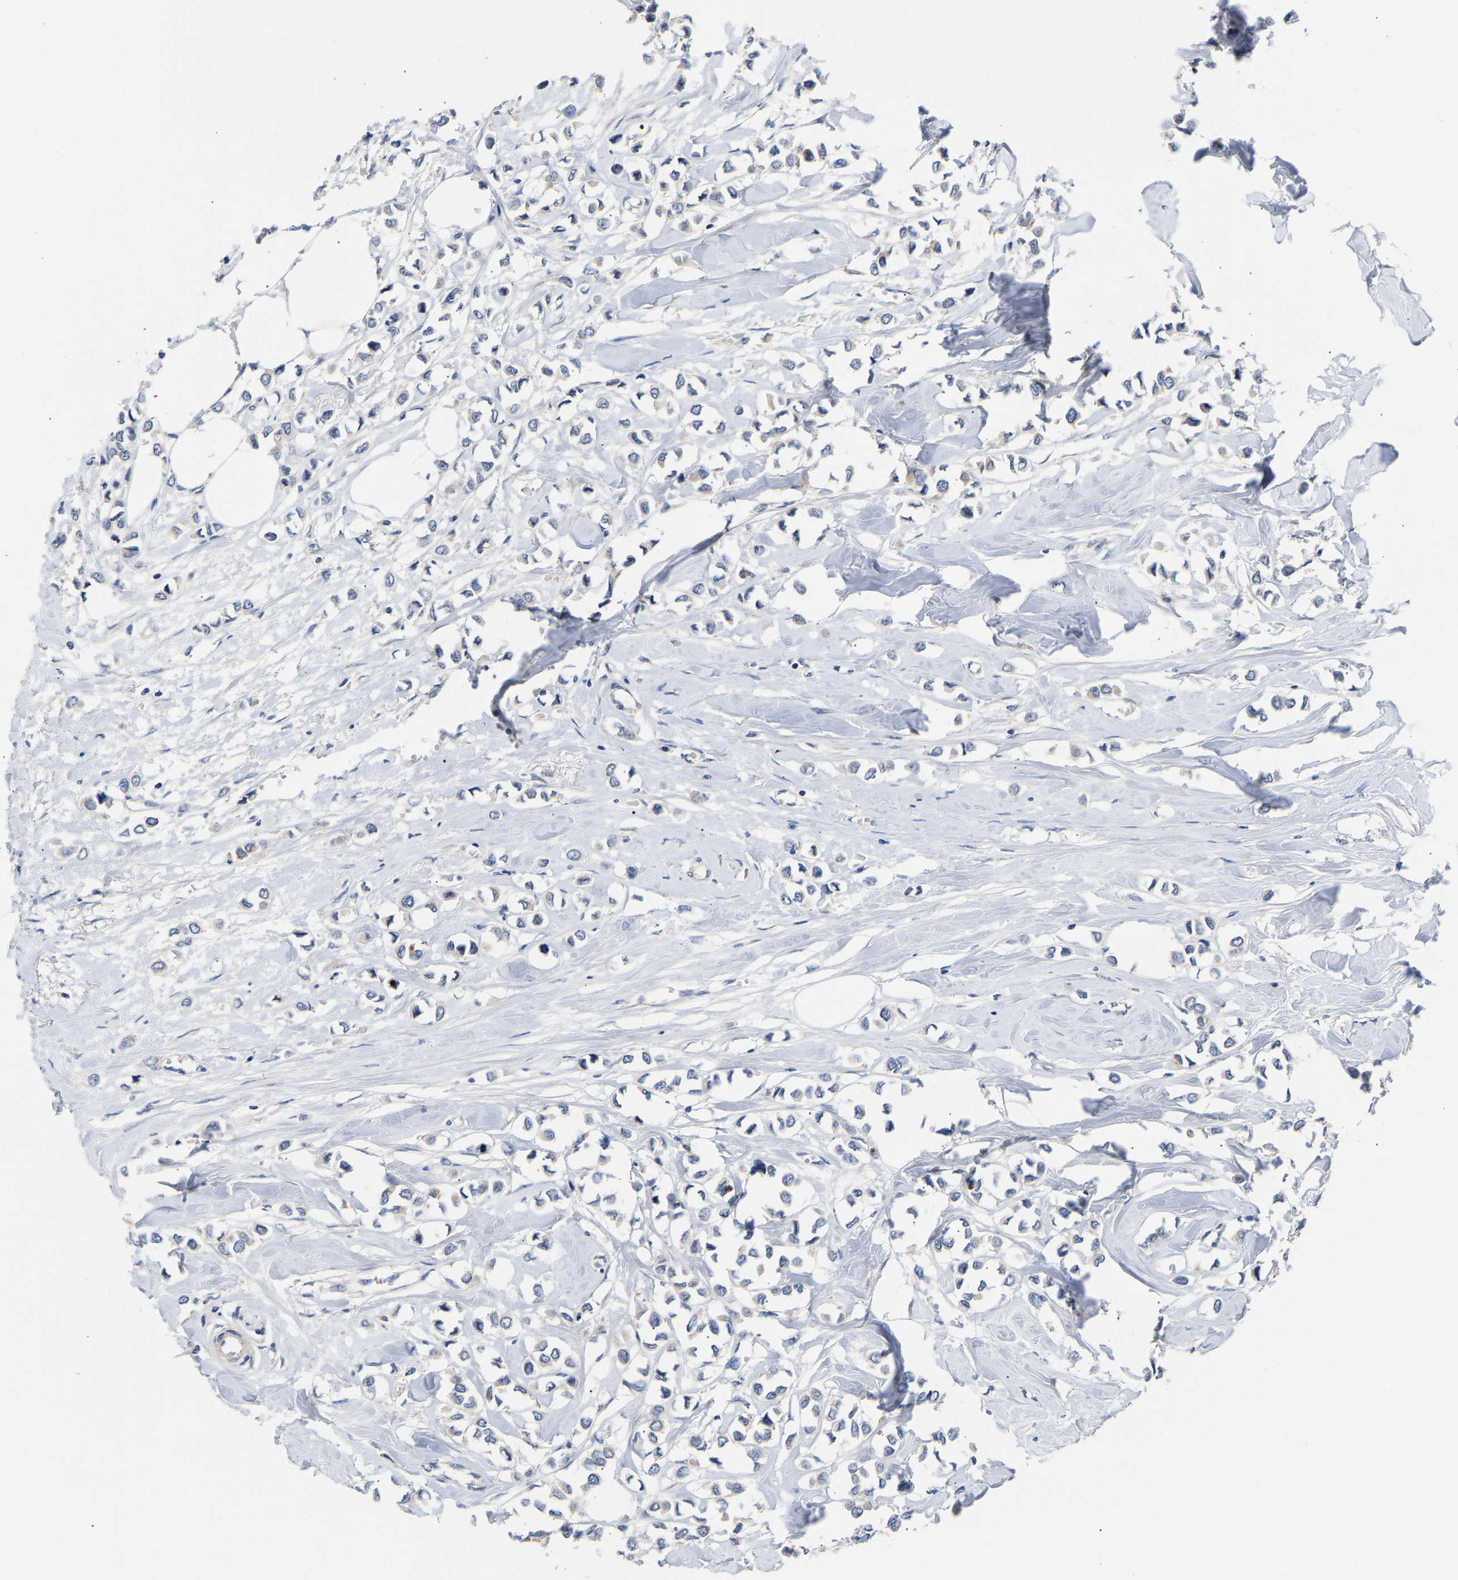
{"staining": {"intensity": "negative", "quantity": "none", "location": "none"}, "tissue": "breast cancer", "cell_type": "Tumor cells", "image_type": "cancer", "snomed": [{"axis": "morphology", "description": "Lobular carcinoma"}, {"axis": "topography", "description": "Breast"}], "caption": "DAB (3,3'-diaminobenzidine) immunohistochemical staining of breast lobular carcinoma exhibits no significant staining in tumor cells. (DAB immunohistochemistry (IHC) visualized using brightfield microscopy, high magnification).", "gene": "KASH5", "patient": {"sex": "female", "age": 51}}